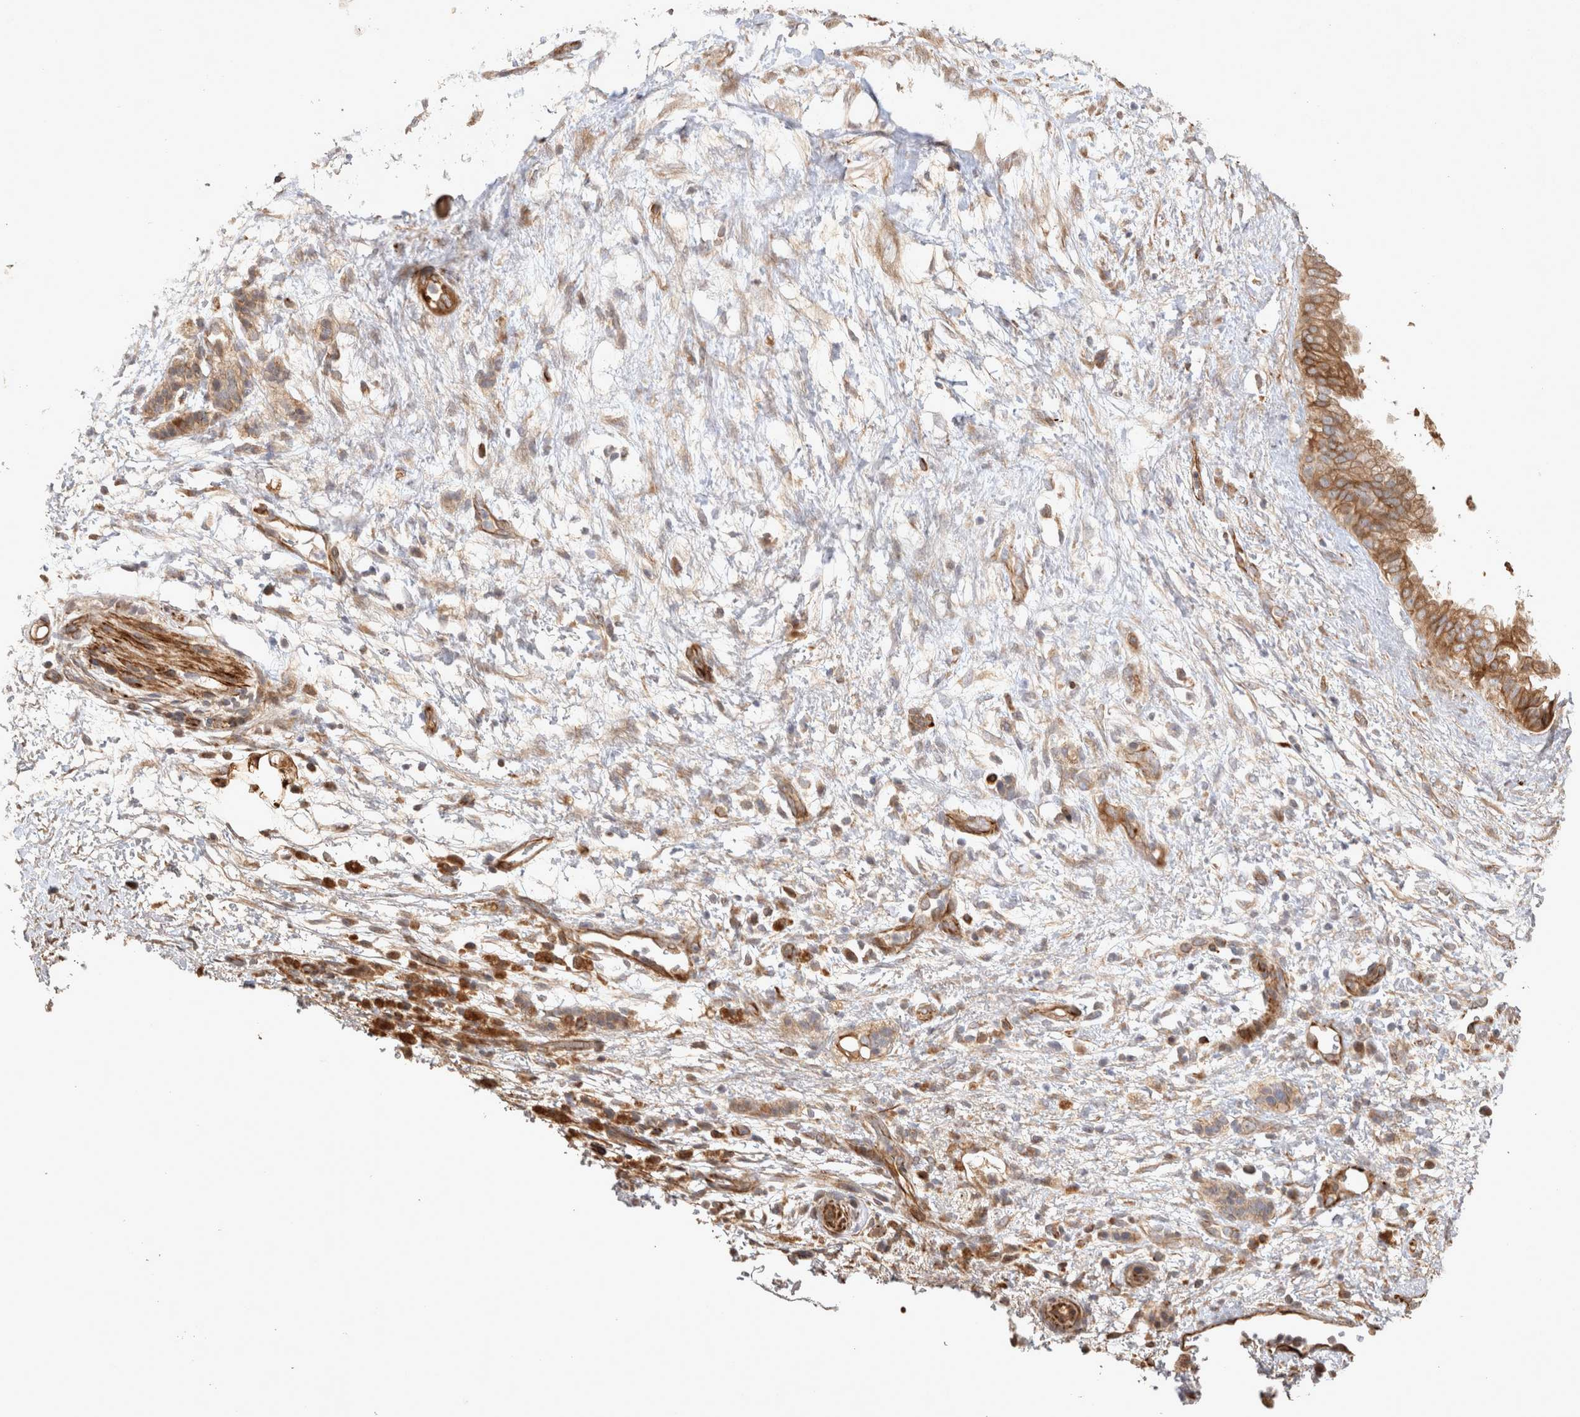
{"staining": {"intensity": "moderate", "quantity": ">75%", "location": "cytoplasmic/membranous"}, "tissue": "pancreatic cancer", "cell_type": "Tumor cells", "image_type": "cancer", "snomed": [{"axis": "morphology", "description": "Adenocarcinoma, NOS"}, {"axis": "topography", "description": "Pancreas"}], "caption": "High-power microscopy captured an immunohistochemistry photomicrograph of pancreatic cancer, revealing moderate cytoplasmic/membranous expression in approximately >75% of tumor cells.", "gene": "NMU", "patient": {"sex": "female", "age": 78}}